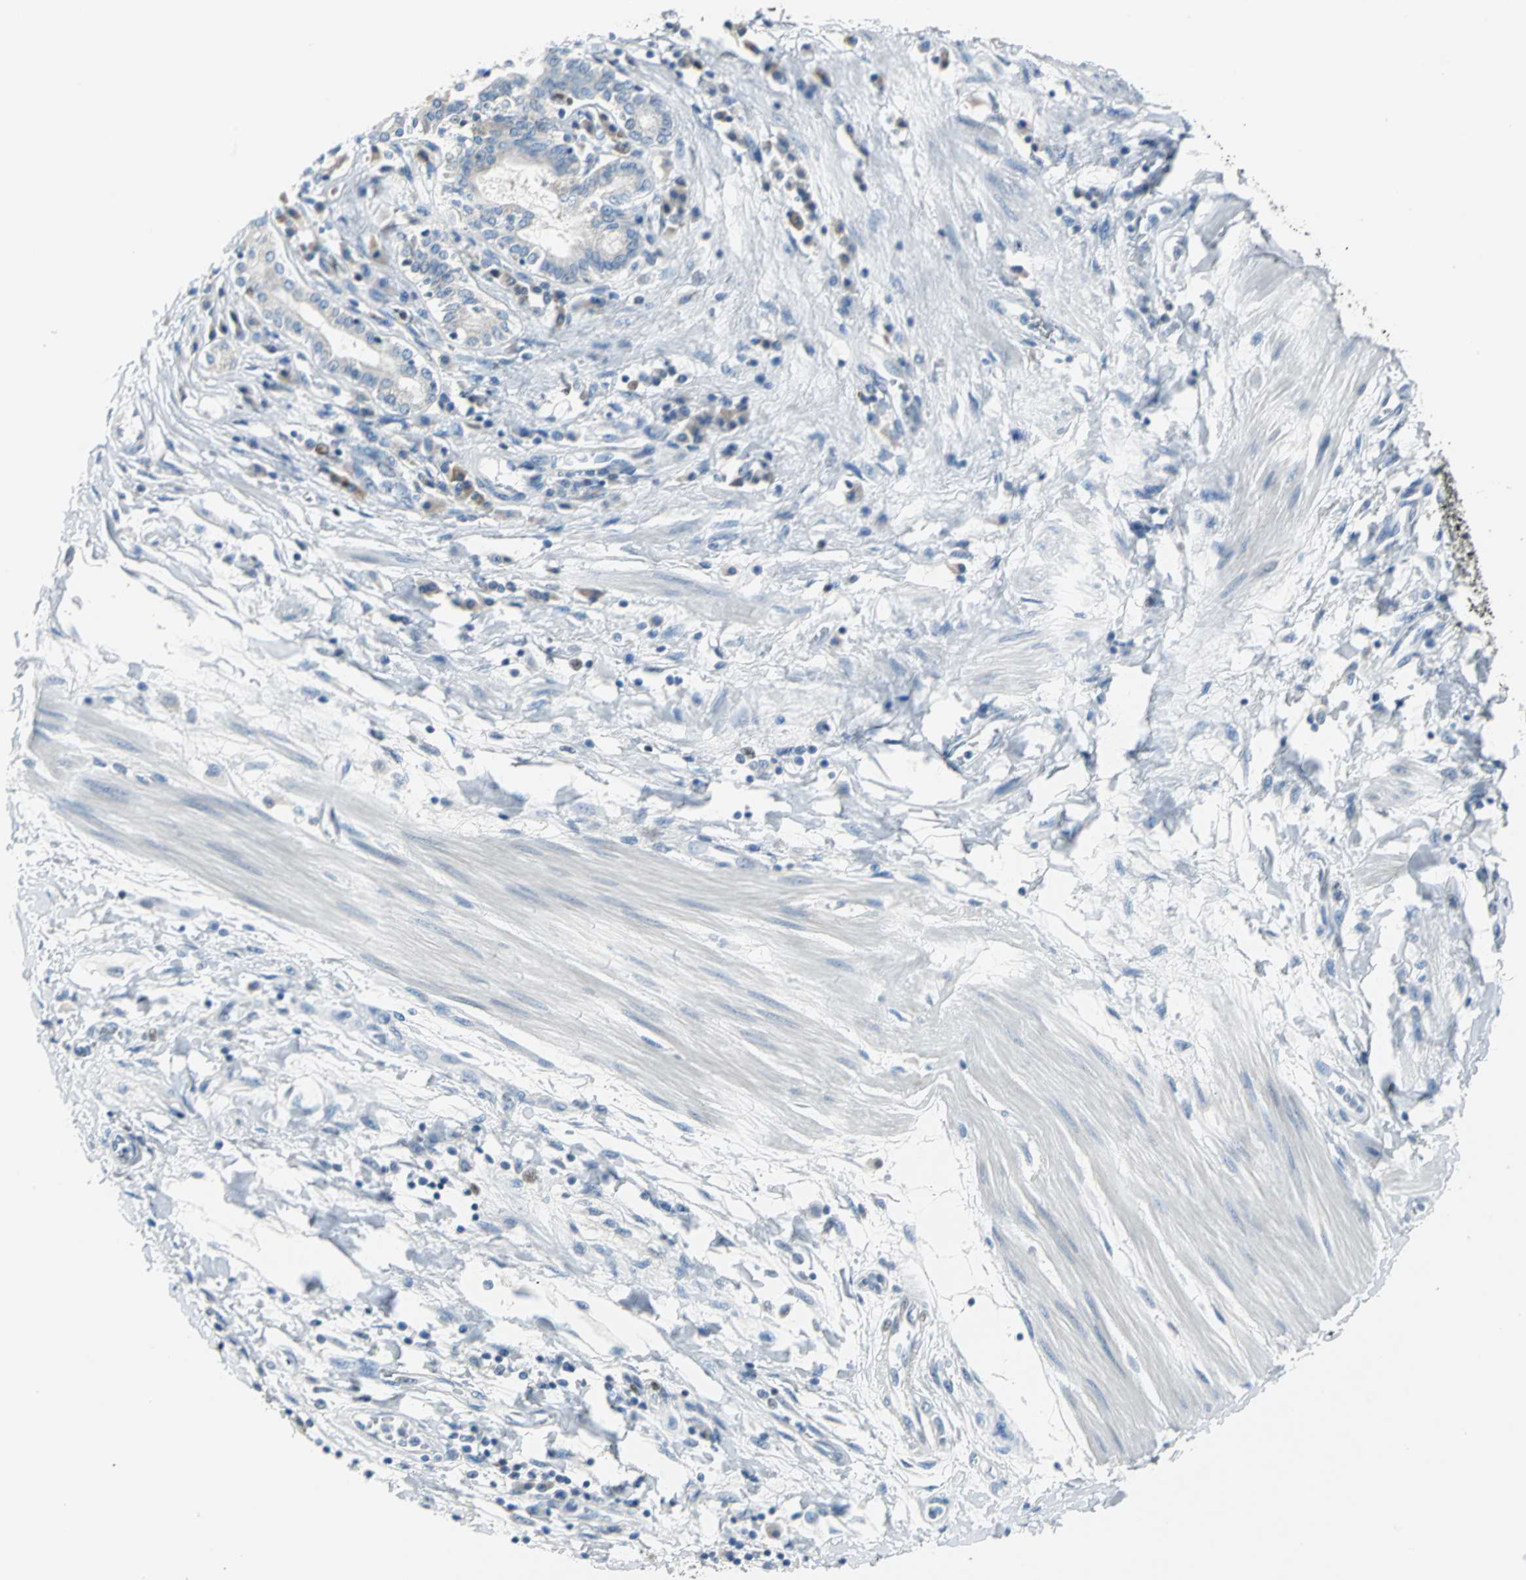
{"staining": {"intensity": "negative", "quantity": "none", "location": "none"}, "tissue": "pancreatic cancer", "cell_type": "Tumor cells", "image_type": "cancer", "snomed": [{"axis": "morphology", "description": "Adenocarcinoma, NOS"}, {"axis": "topography", "description": "Pancreas"}], "caption": "A photomicrograph of human pancreatic cancer (adenocarcinoma) is negative for staining in tumor cells.", "gene": "MCM4", "patient": {"sex": "female", "age": 48}}